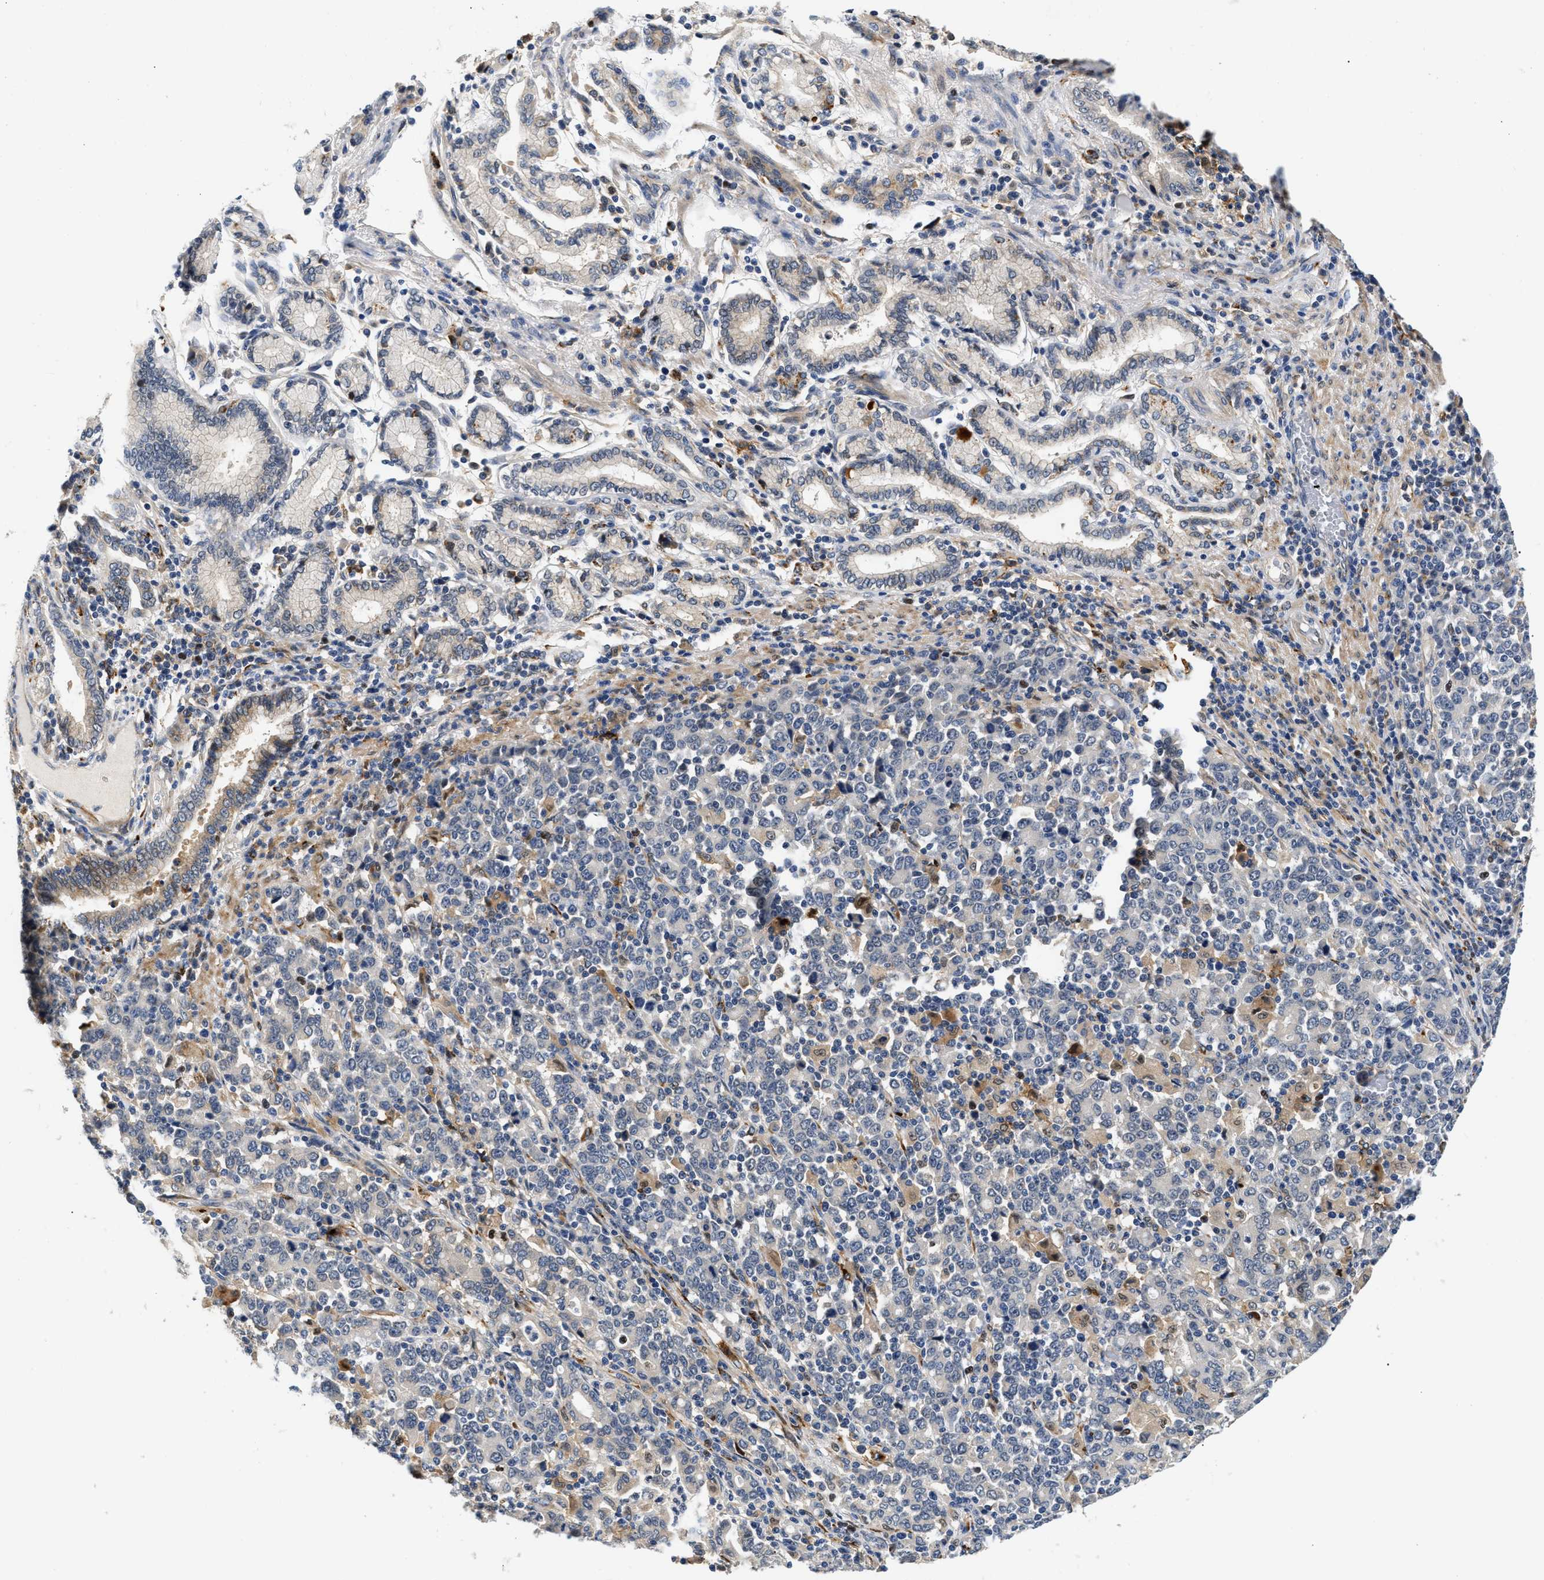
{"staining": {"intensity": "negative", "quantity": "none", "location": "none"}, "tissue": "stomach cancer", "cell_type": "Tumor cells", "image_type": "cancer", "snomed": [{"axis": "morphology", "description": "Adenocarcinoma, NOS"}, {"axis": "topography", "description": "Stomach, upper"}], "caption": "Tumor cells are negative for protein expression in human stomach cancer. Brightfield microscopy of immunohistochemistry stained with DAB (3,3'-diaminobenzidine) (brown) and hematoxylin (blue), captured at high magnification.", "gene": "PPM1L", "patient": {"sex": "male", "age": 69}}